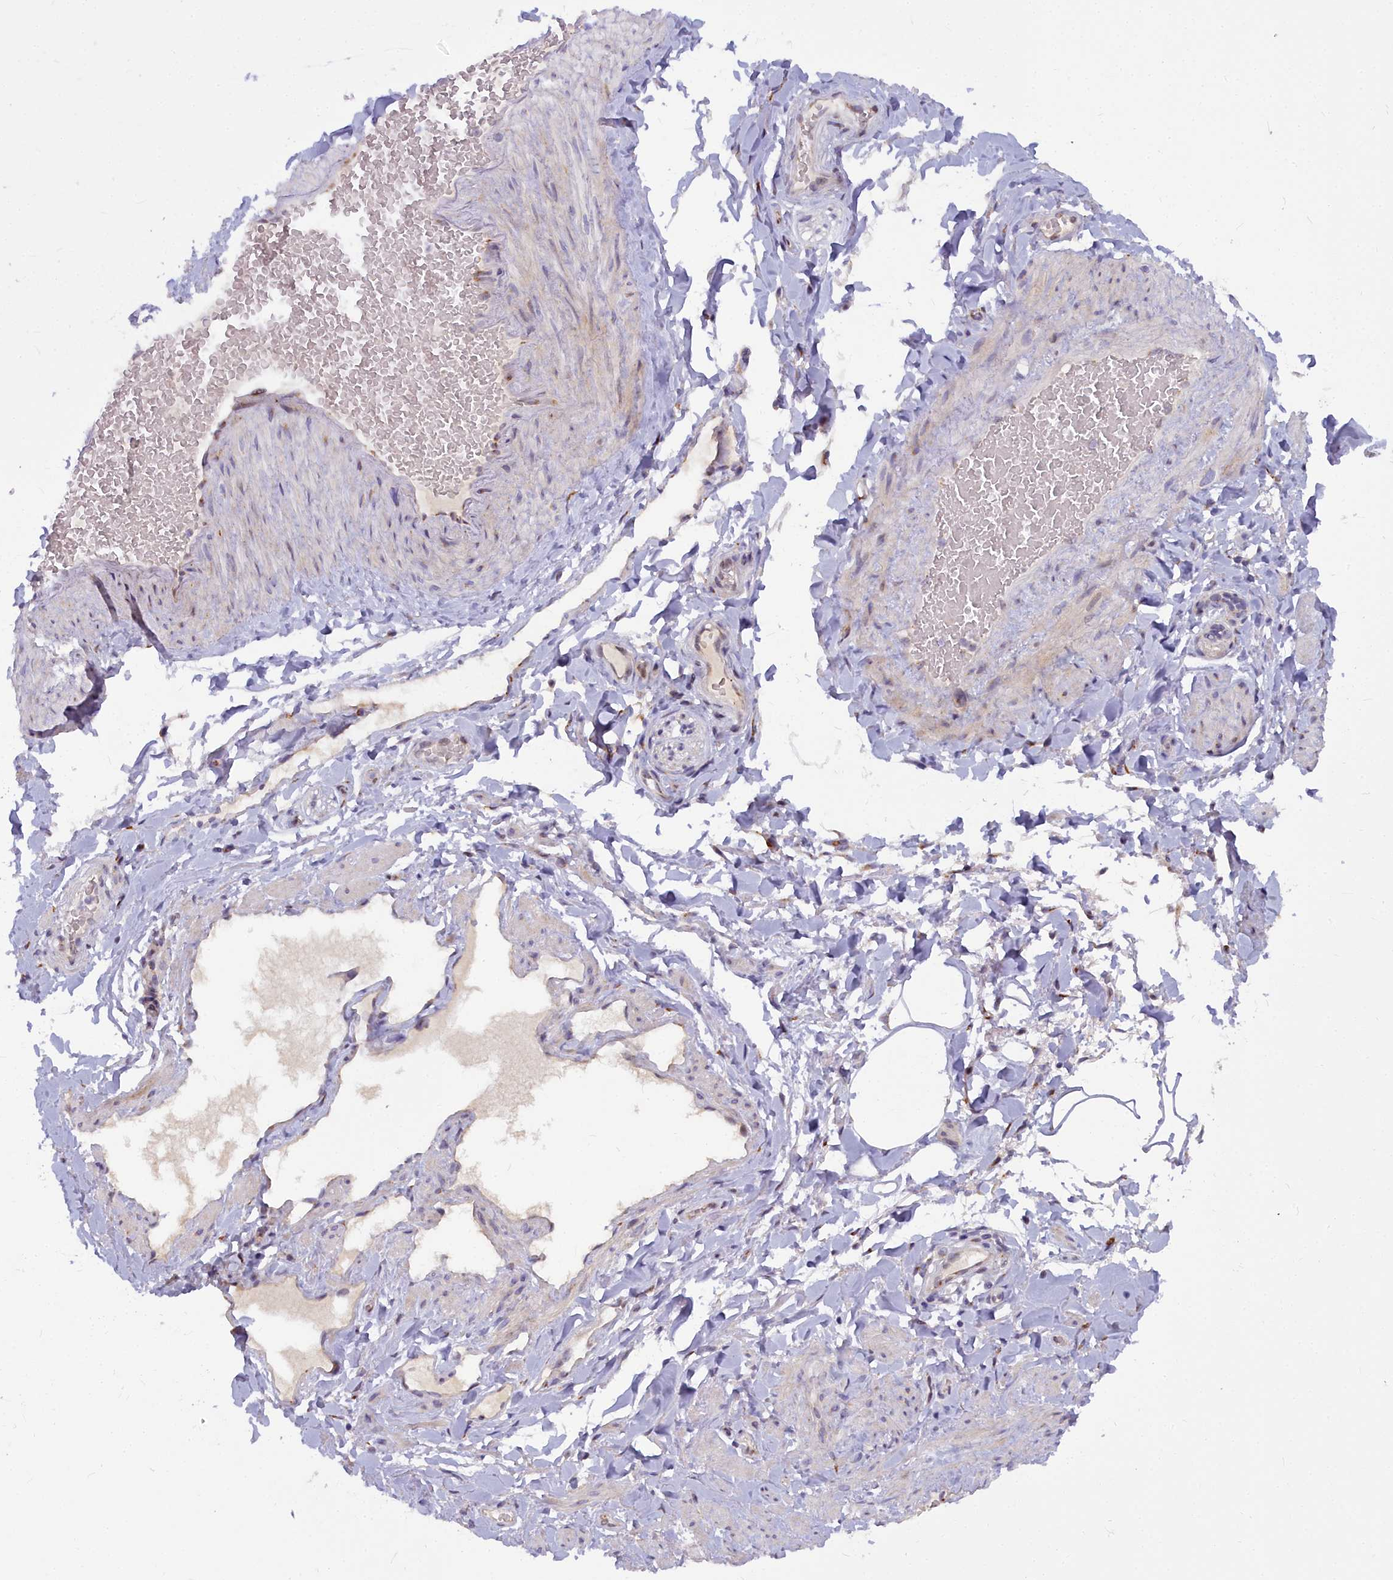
{"staining": {"intensity": "moderate", "quantity": "<25%", "location": "cytoplasmic/membranous"}, "tissue": "adipose tissue", "cell_type": "Adipocytes", "image_type": "normal", "snomed": [{"axis": "morphology", "description": "Normal tissue, NOS"}, {"axis": "topography", "description": "Soft tissue"}, {"axis": "topography", "description": "Vascular tissue"}], "caption": "Immunohistochemistry of unremarkable adipose tissue shows low levels of moderate cytoplasmic/membranous staining in about <25% of adipocytes.", "gene": "WDPCP", "patient": {"sex": "male", "age": 54}}